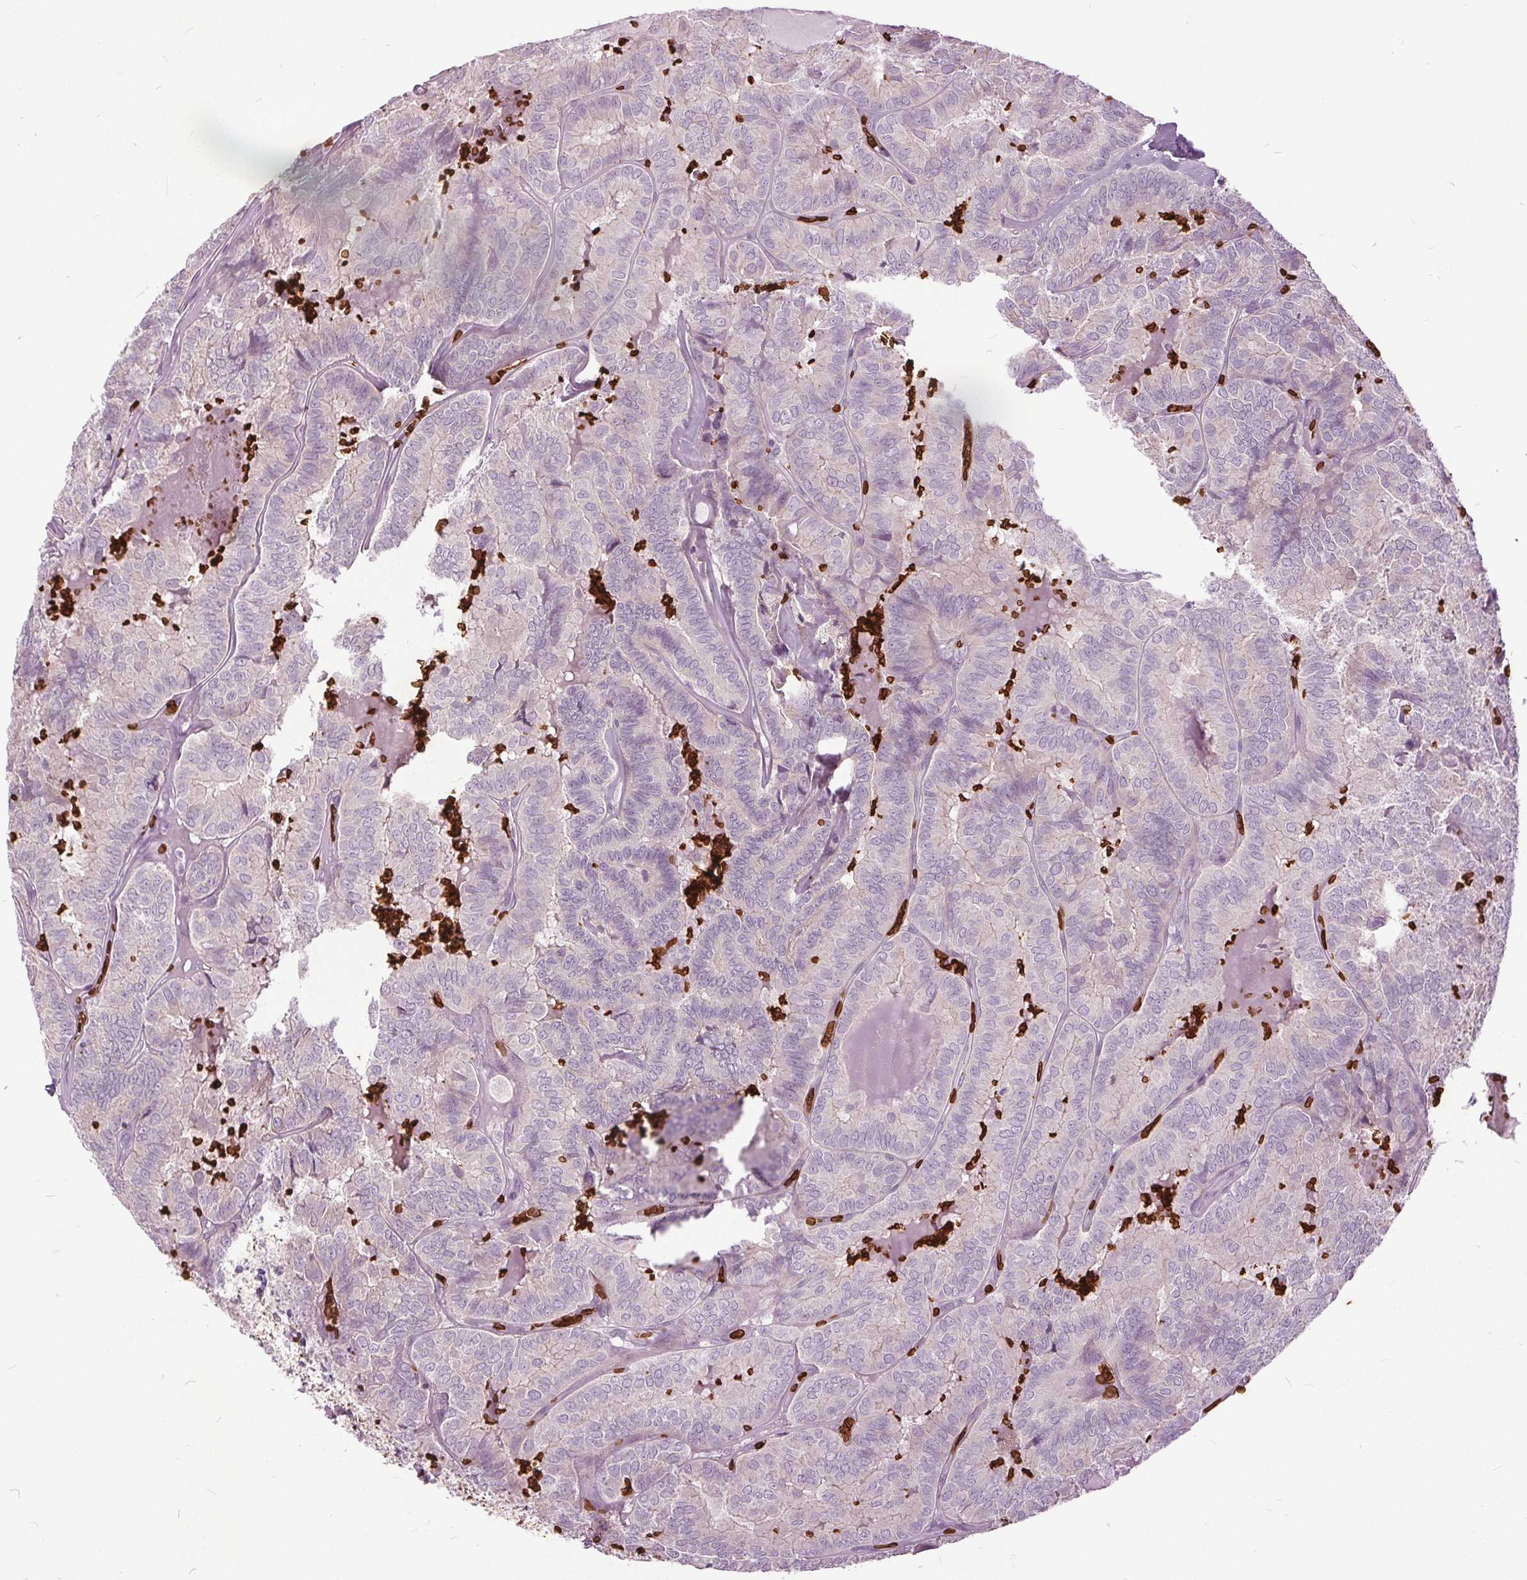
{"staining": {"intensity": "negative", "quantity": "none", "location": "none"}, "tissue": "thyroid cancer", "cell_type": "Tumor cells", "image_type": "cancer", "snomed": [{"axis": "morphology", "description": "Papillary adenocarcinoma, NOS"}, {"axis": "topography", "description": "Thyroid gland"}], "caption": "There is no significant positivity in tumor cells of papillary adenocarcinoma (thyroid).", "gene": "SLC4A1", "patient": {"sex": "female", "age": 75}}